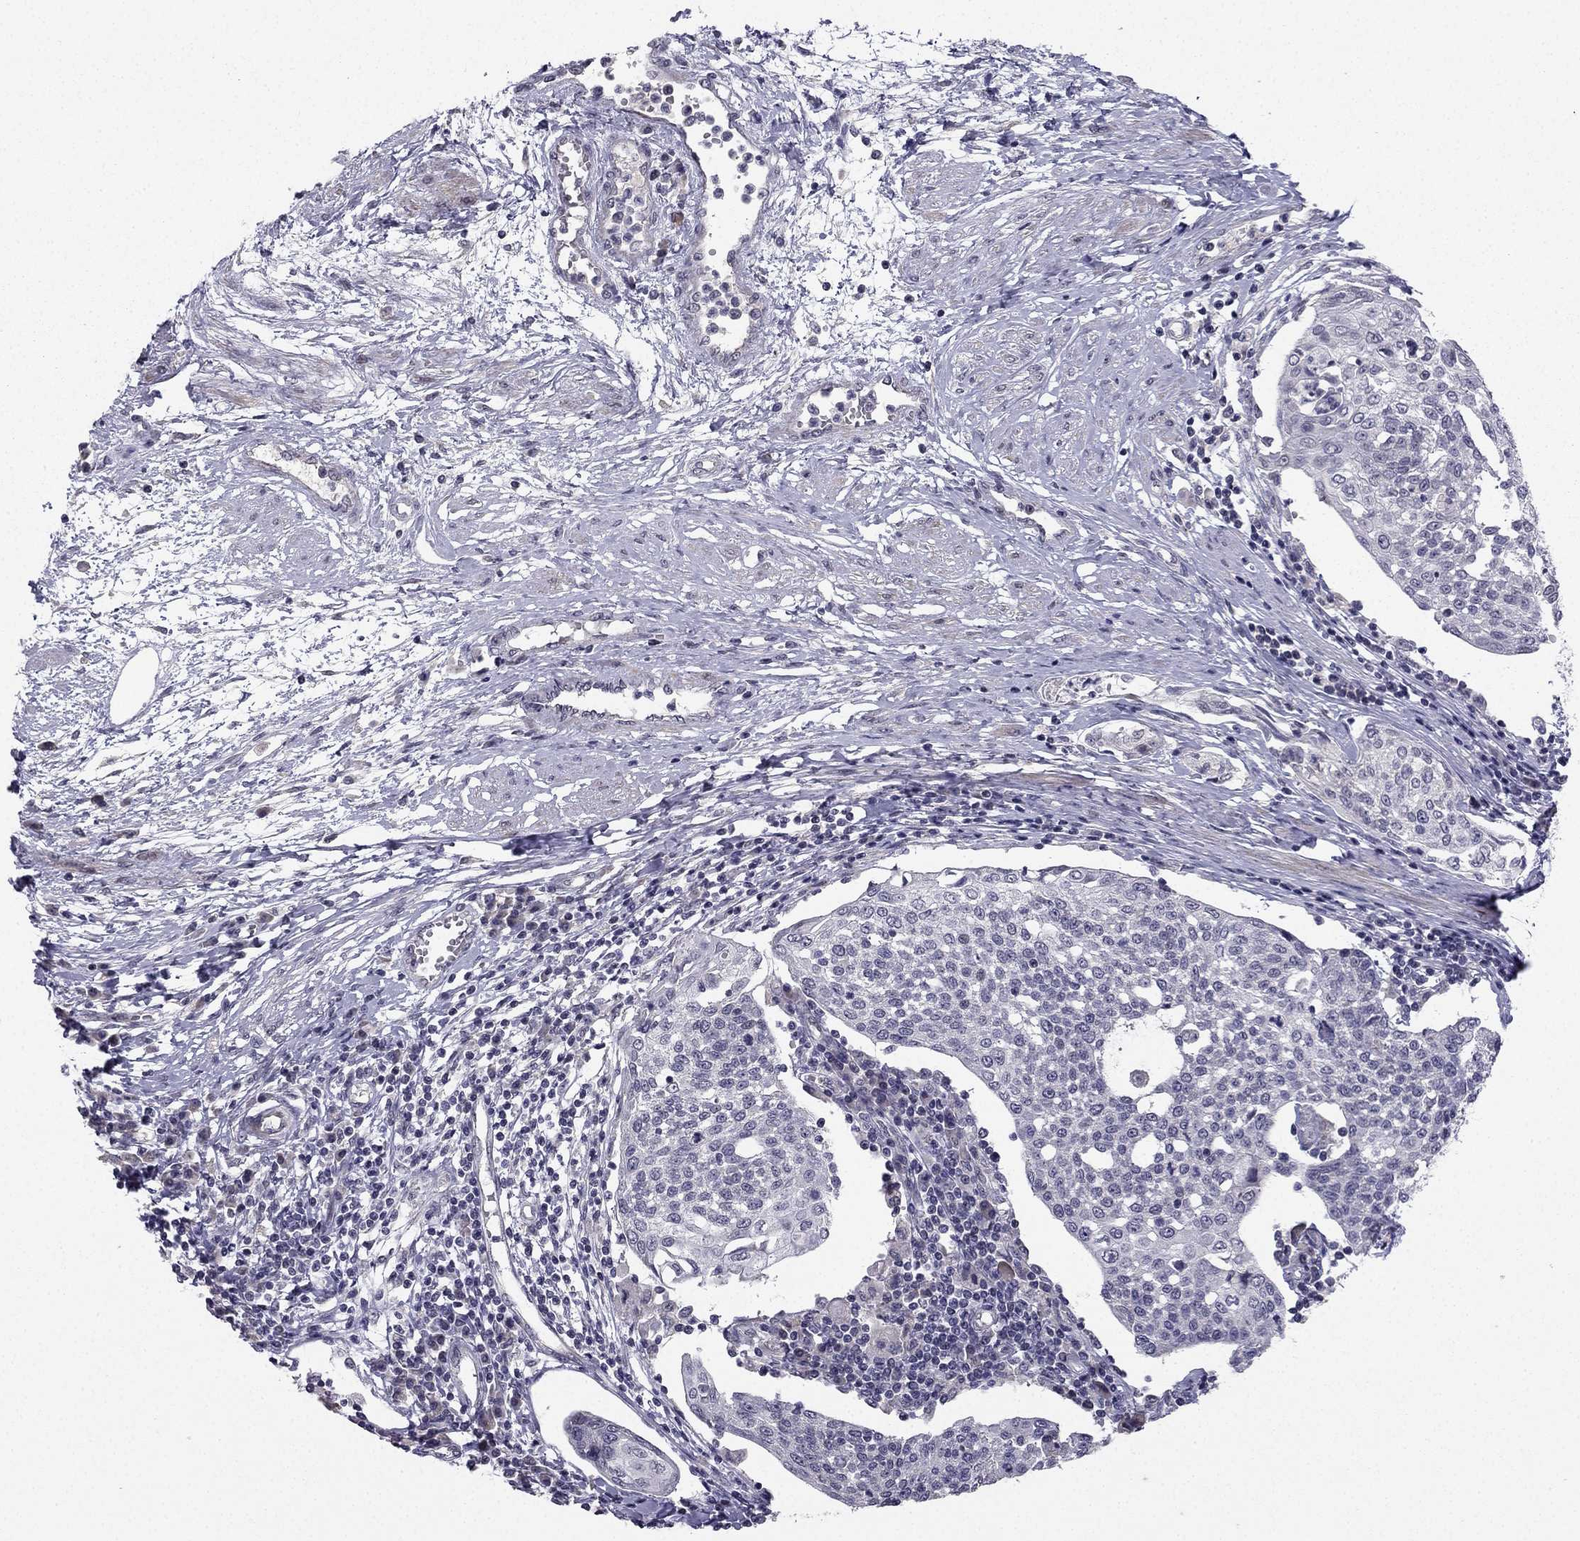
{"staining": {"intensity": "negative", "quantity": "none", "location": "none"}, "tissue": "cervical cancer", "cell_type": "Tumor cells", "image_type": "cancer", "snomed": [{"axis": "morphology", "description": "Squamous cell carcinoma, NOS"}, {"axis": "topography", "description": "Cervix"}], "caption": "Tumor cells show no significant protein positivity in cervical squamous cell carcinoma. Brightfield microscopy of immunohistochemistry (IHC) stained with DAB (3,3'-diaminobenzidine) (brown) and hematoxylin (blue), captured at high magnification.", "gene": "CHST8", "patient": {"sex": "female", "age": 34}}